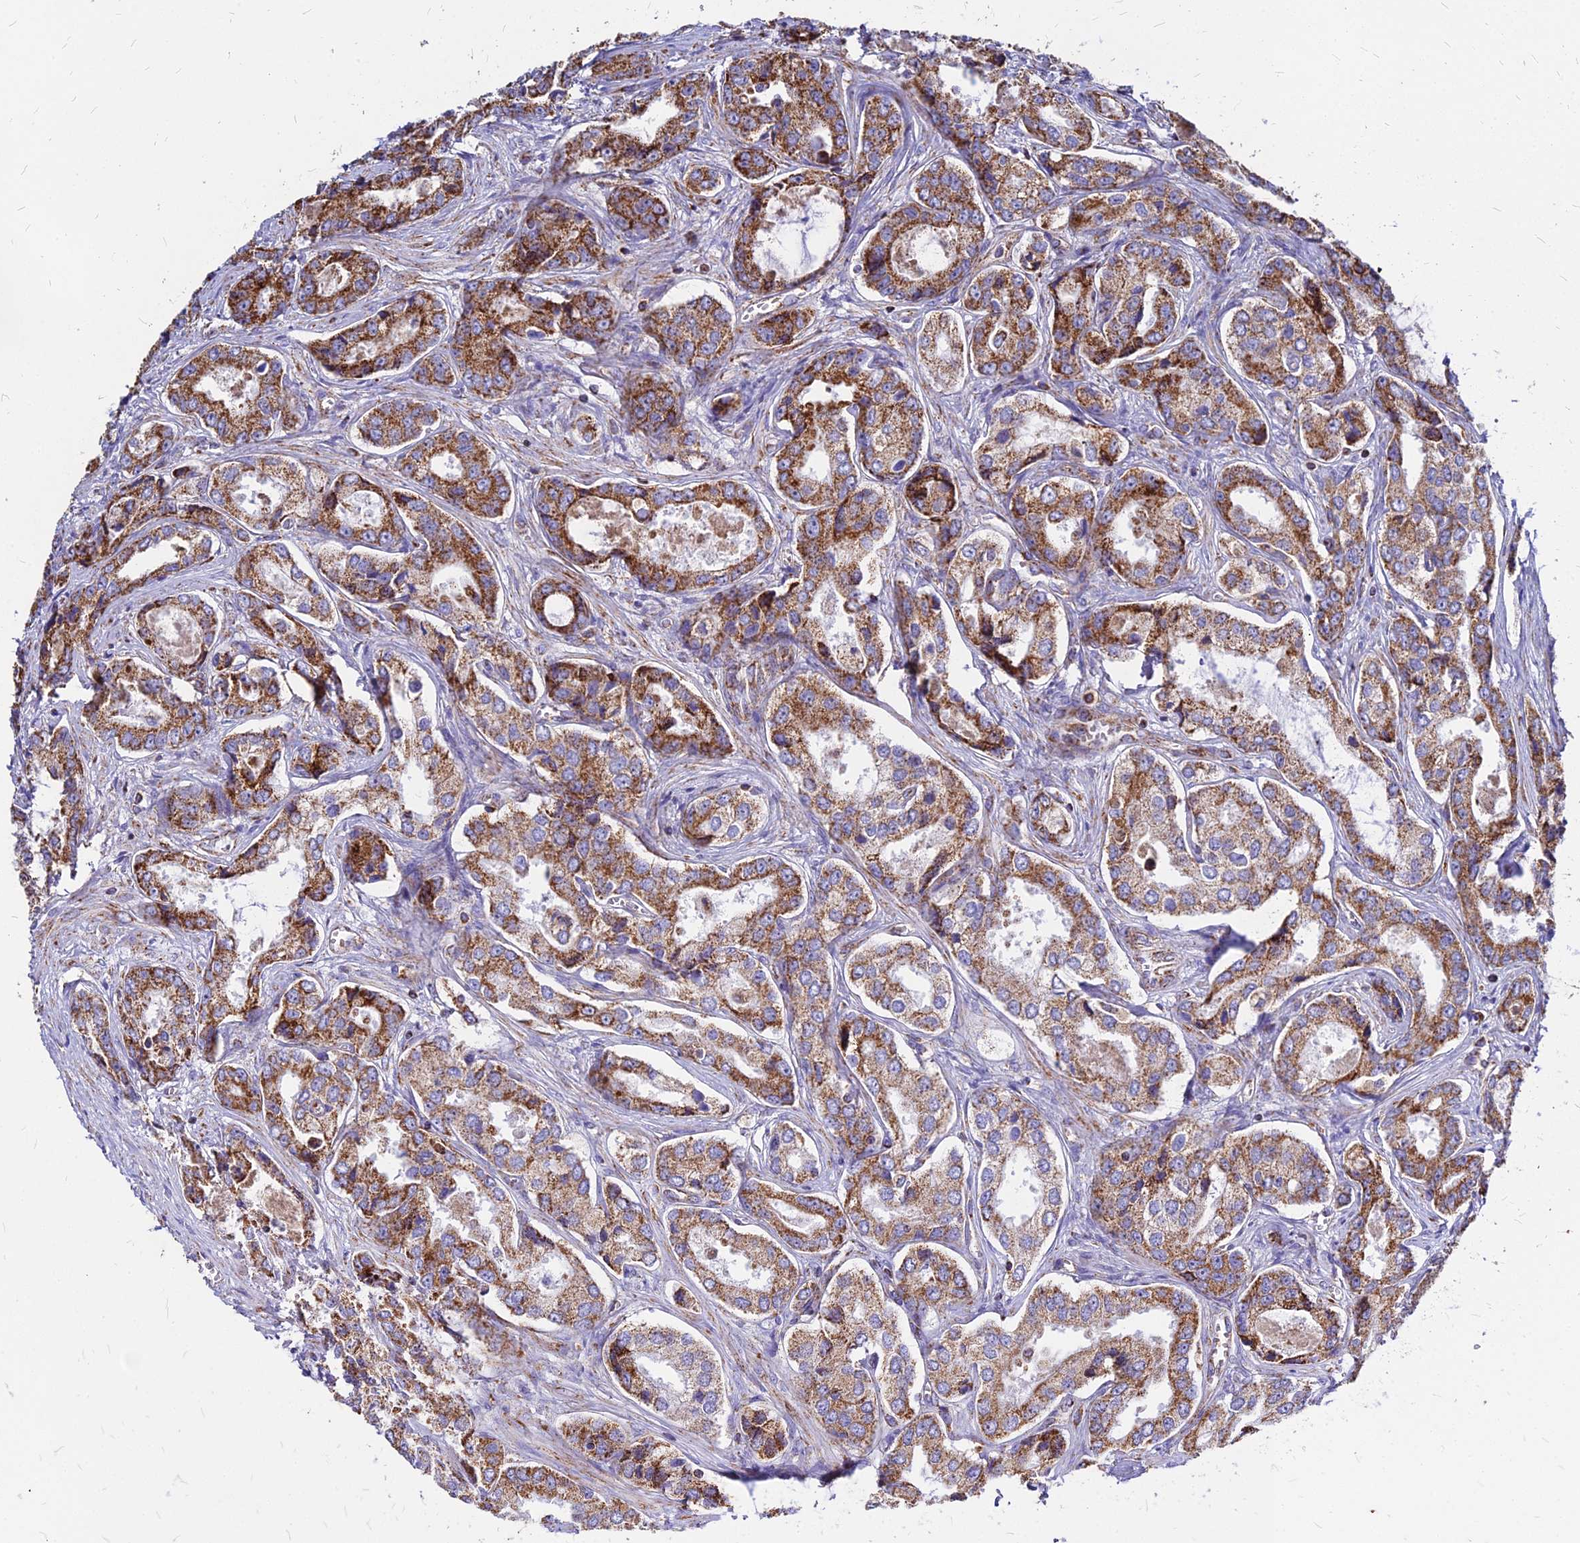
{"staining": {"intensity": "moderate", "quantity": ">75%", "location": "cytoplasmic/membranous"}, "tissue": "prostate cancer", "cell_type": "Tumor cells", "image_type": "cancer", "snomed": [{"axis": "morphology", "description": "Adenocarcinoma, Low grade"}, {"axis": "topography", "description": "Prostate"}], "caption": "Moderate cytoplasmic/membranous protein staining is identified in approximately >75% of tumor cells in low-grade adenocarcinoma (prostate).", "gene": "DLD", "patient": {"sex": "male", "age": 68}}